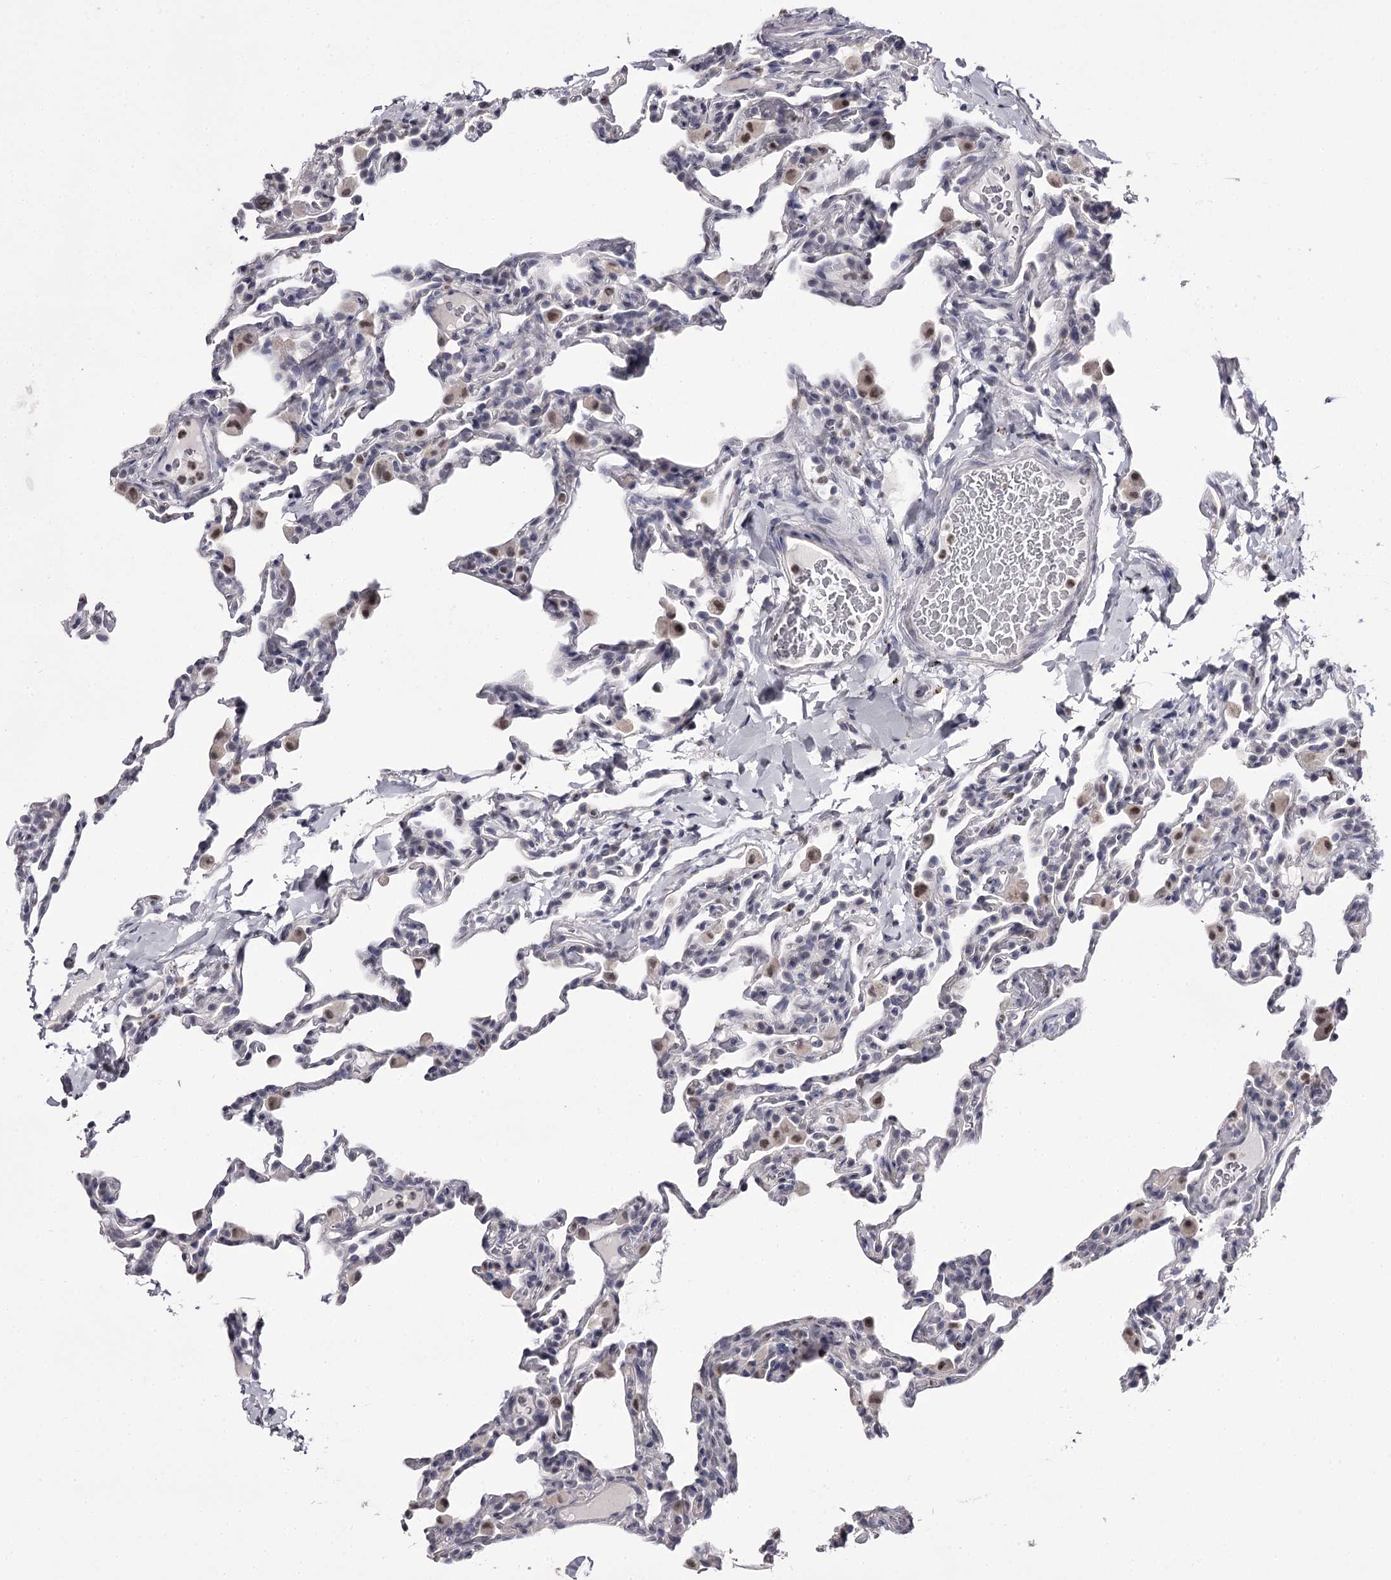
{"staining": {"intensity": "negative", "quantity": "none", "location": "none"}, "tissue": "lung", "cell_type": "Alveolar cells", "image_type": "normal", "snomed": [{"axis": "morphology", "description": "Normal tissue, NOS"}, {"axis": "topography", "description": "Lung"}], "caption": "Immunohistochemistry (IHC) micrograph of benign lung: human lung stained with DAB exhibits no significant protein staining in alveolar cells. Nuclei are stained in blue.", "gene": "SLC32A1", "patient": {"sex": "male", "age": 20}}